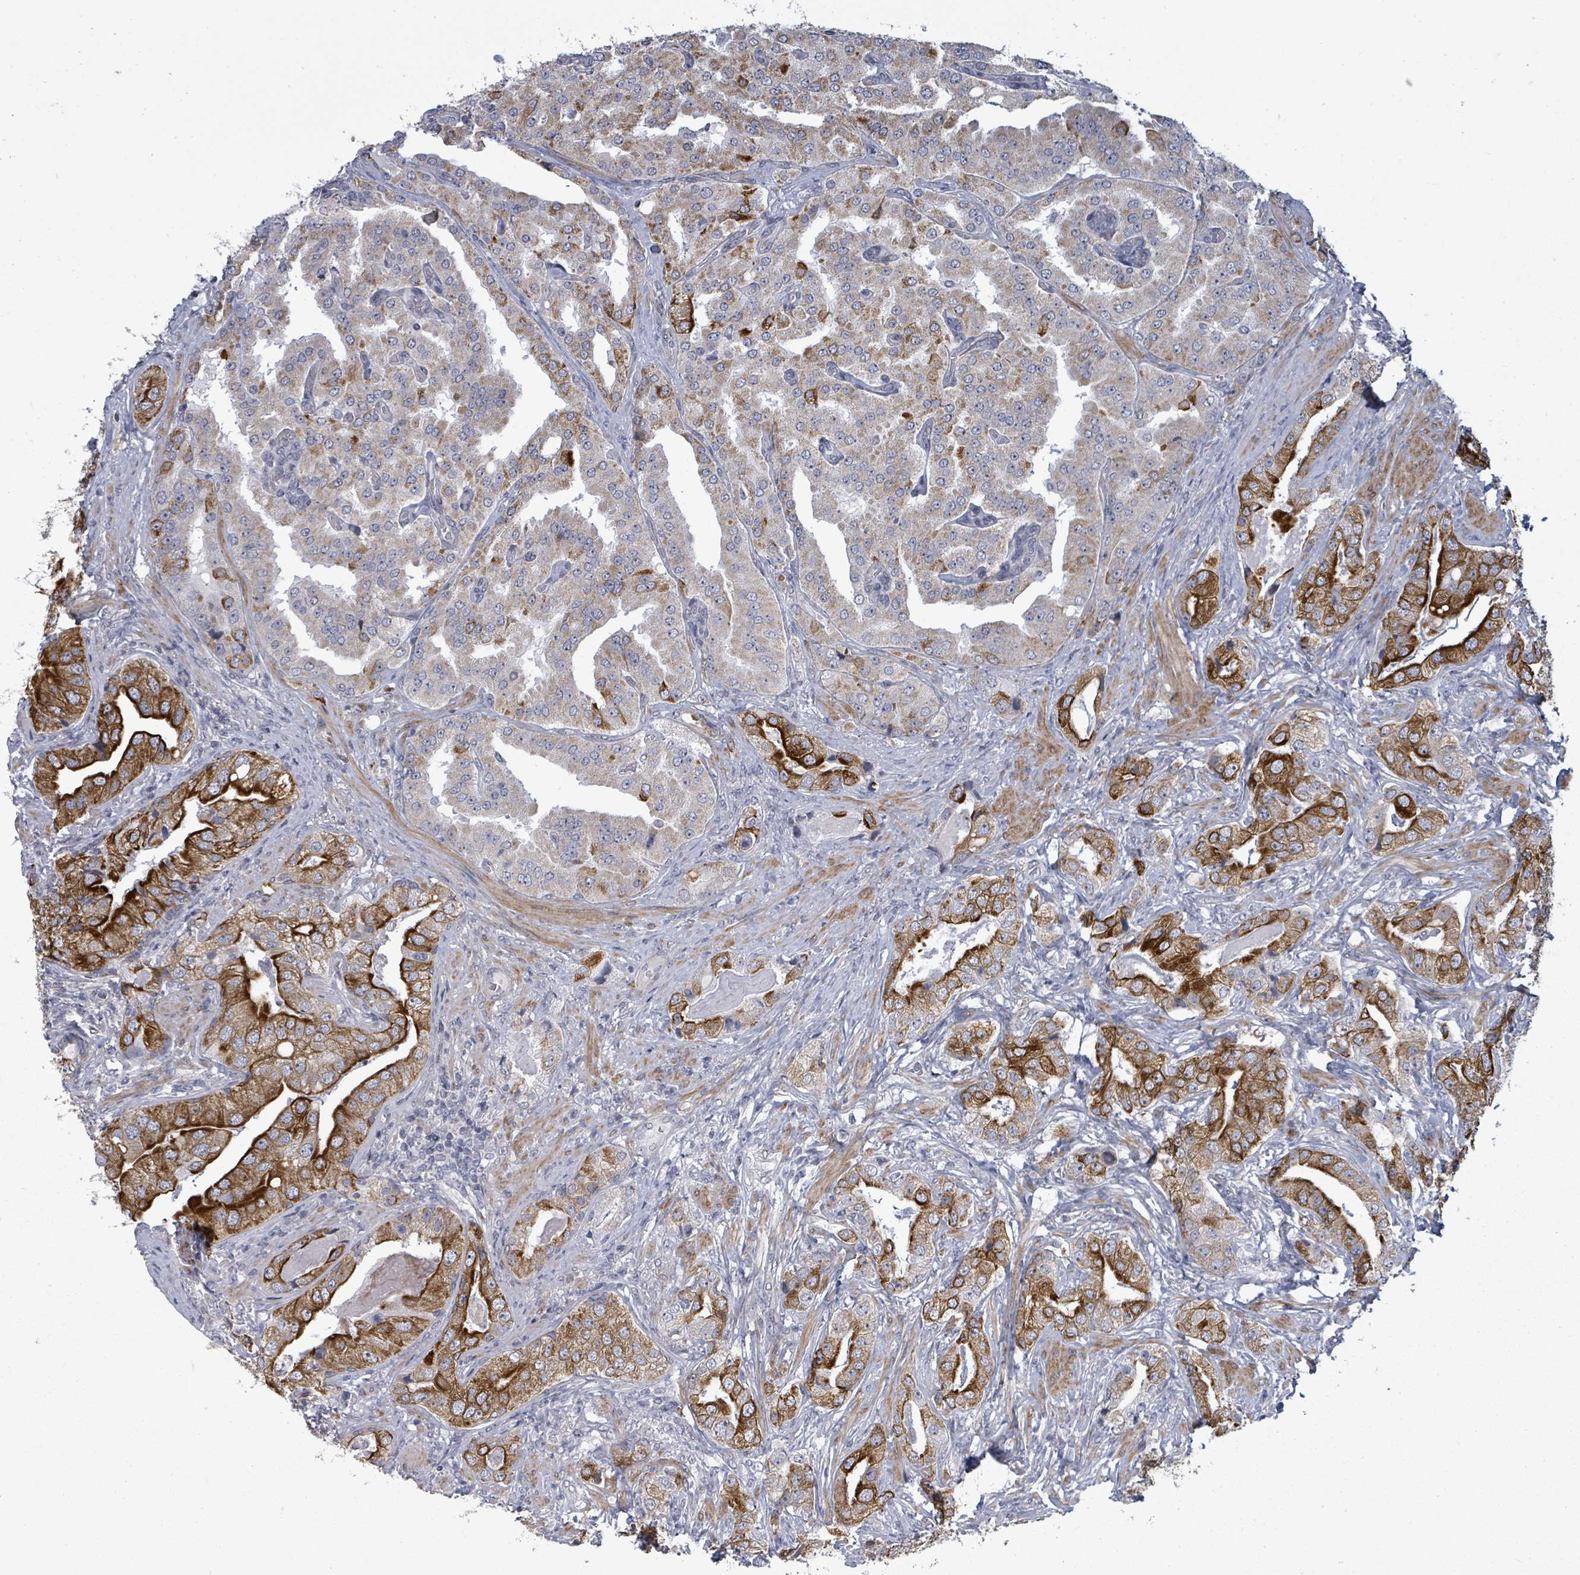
{"staining": {"intensity": "strong", "quantity": "25%-75%", "location": "cytoplasmic/membranous"}, "tissue": "prostate cancer", "cell_type": "Tumor cells", "image_type": "cancer", "snomed": [{"axis": "morphology", "description": "Adenocarcinoma, High grade"}, {"axis": "topography", "description": "Prostate"}], "caption": "The immunohistochemical stain highlights strong cytoplasmic/membranous expression in tumor cells of prostate cancer tissue.", "gene": "PTPN20", "patient": {"sex": "male", "age": 63}}